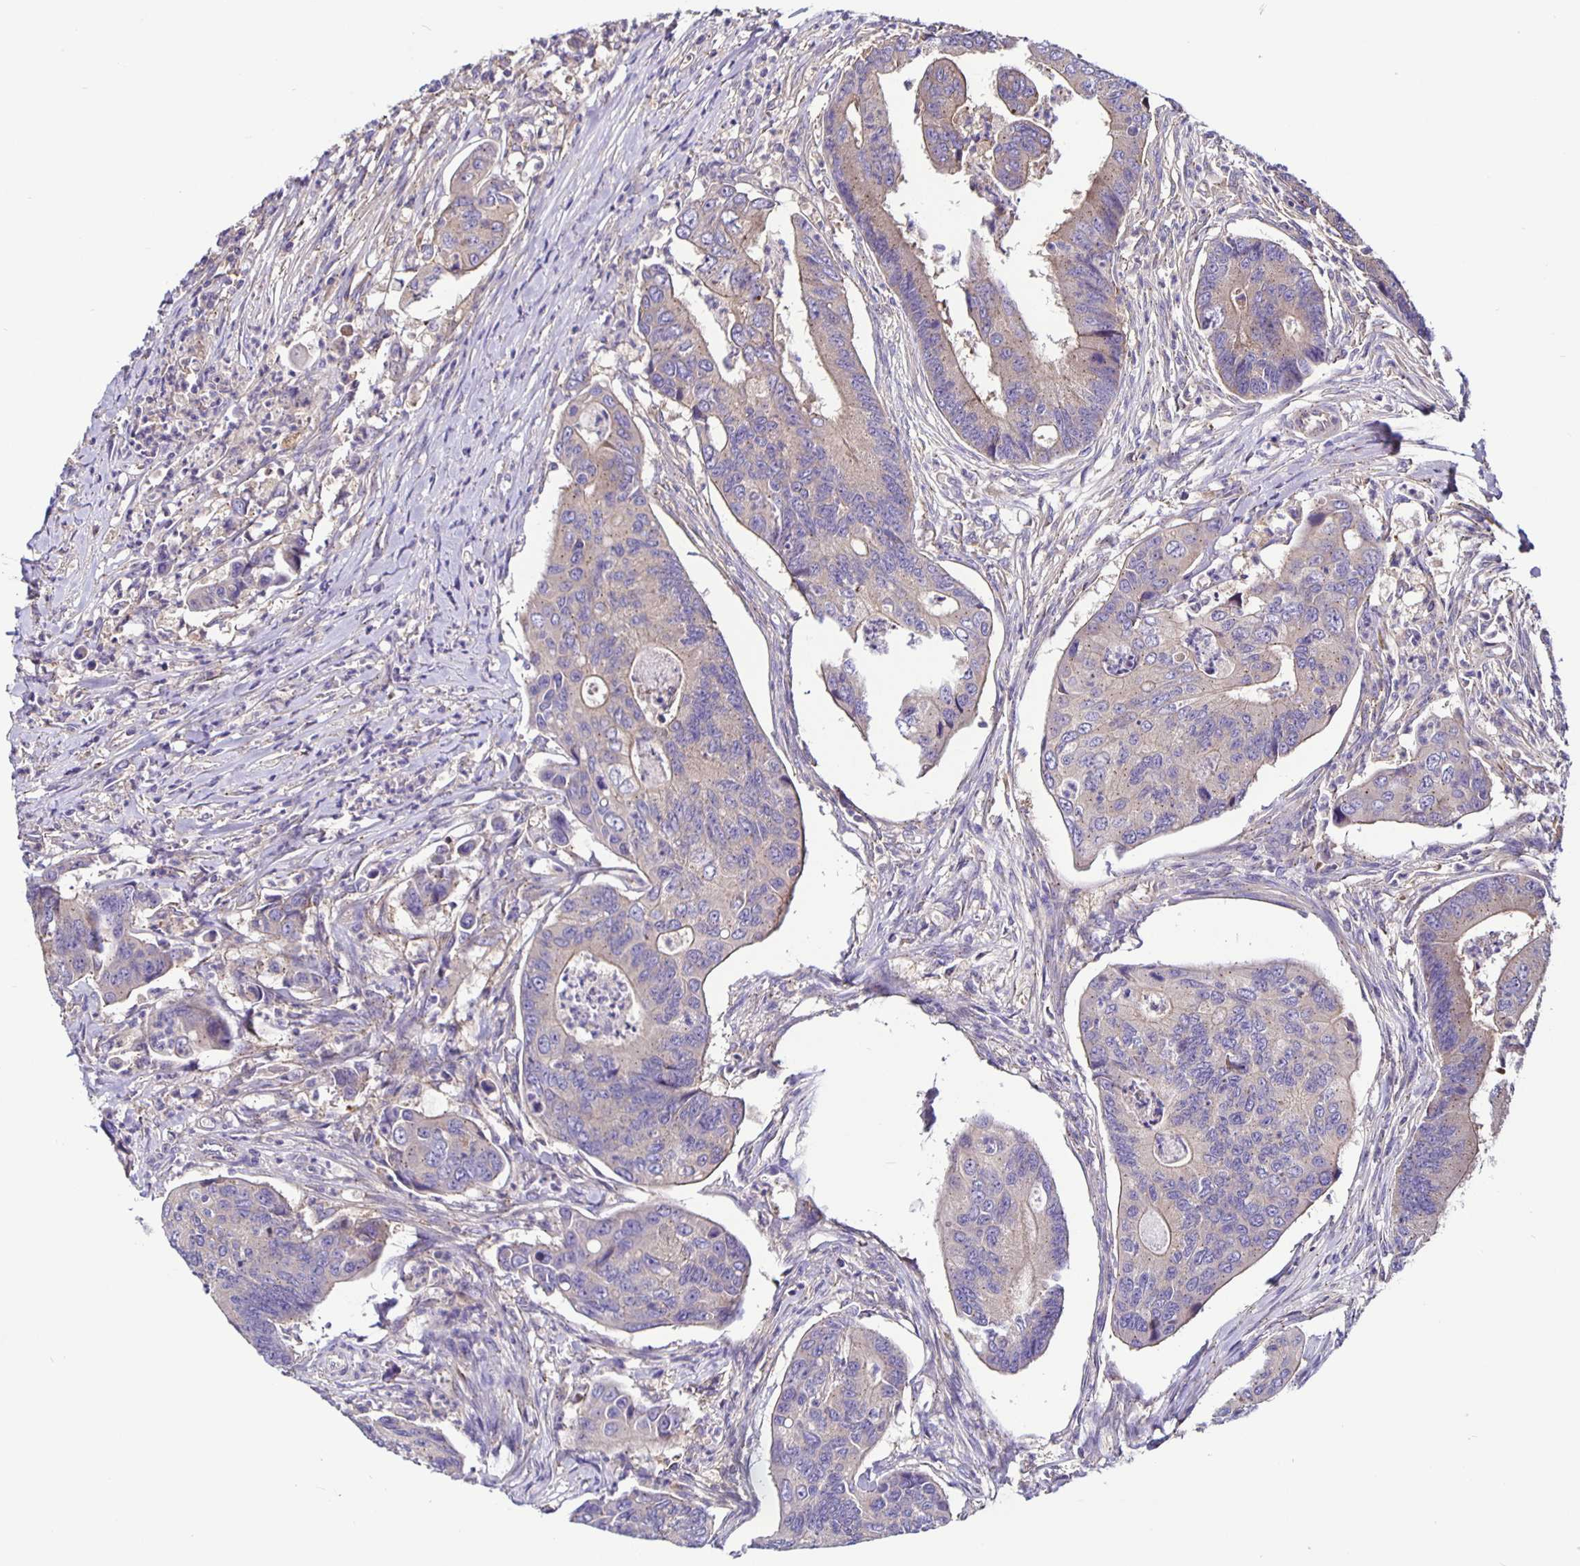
{"staining": {"intensity": "weak", "quantity": "<25%", "location": "cytoplasmic/membranous"}, "tissue": "colorectal cancer", "cell_type": "Tumor cells", "image_type": "cancer", "snomed": [{"axis": "morphology", "description": "Adenocarcinoma, NOS"}, {"axis": "topography", "description": "Colon"}], "caption": "A micrograph of colorectal cancer stained for a protein exhibits no brown staining in tumor cells.", "gene": "SNX5", "patient": {"sex": "female", "age": 67}}